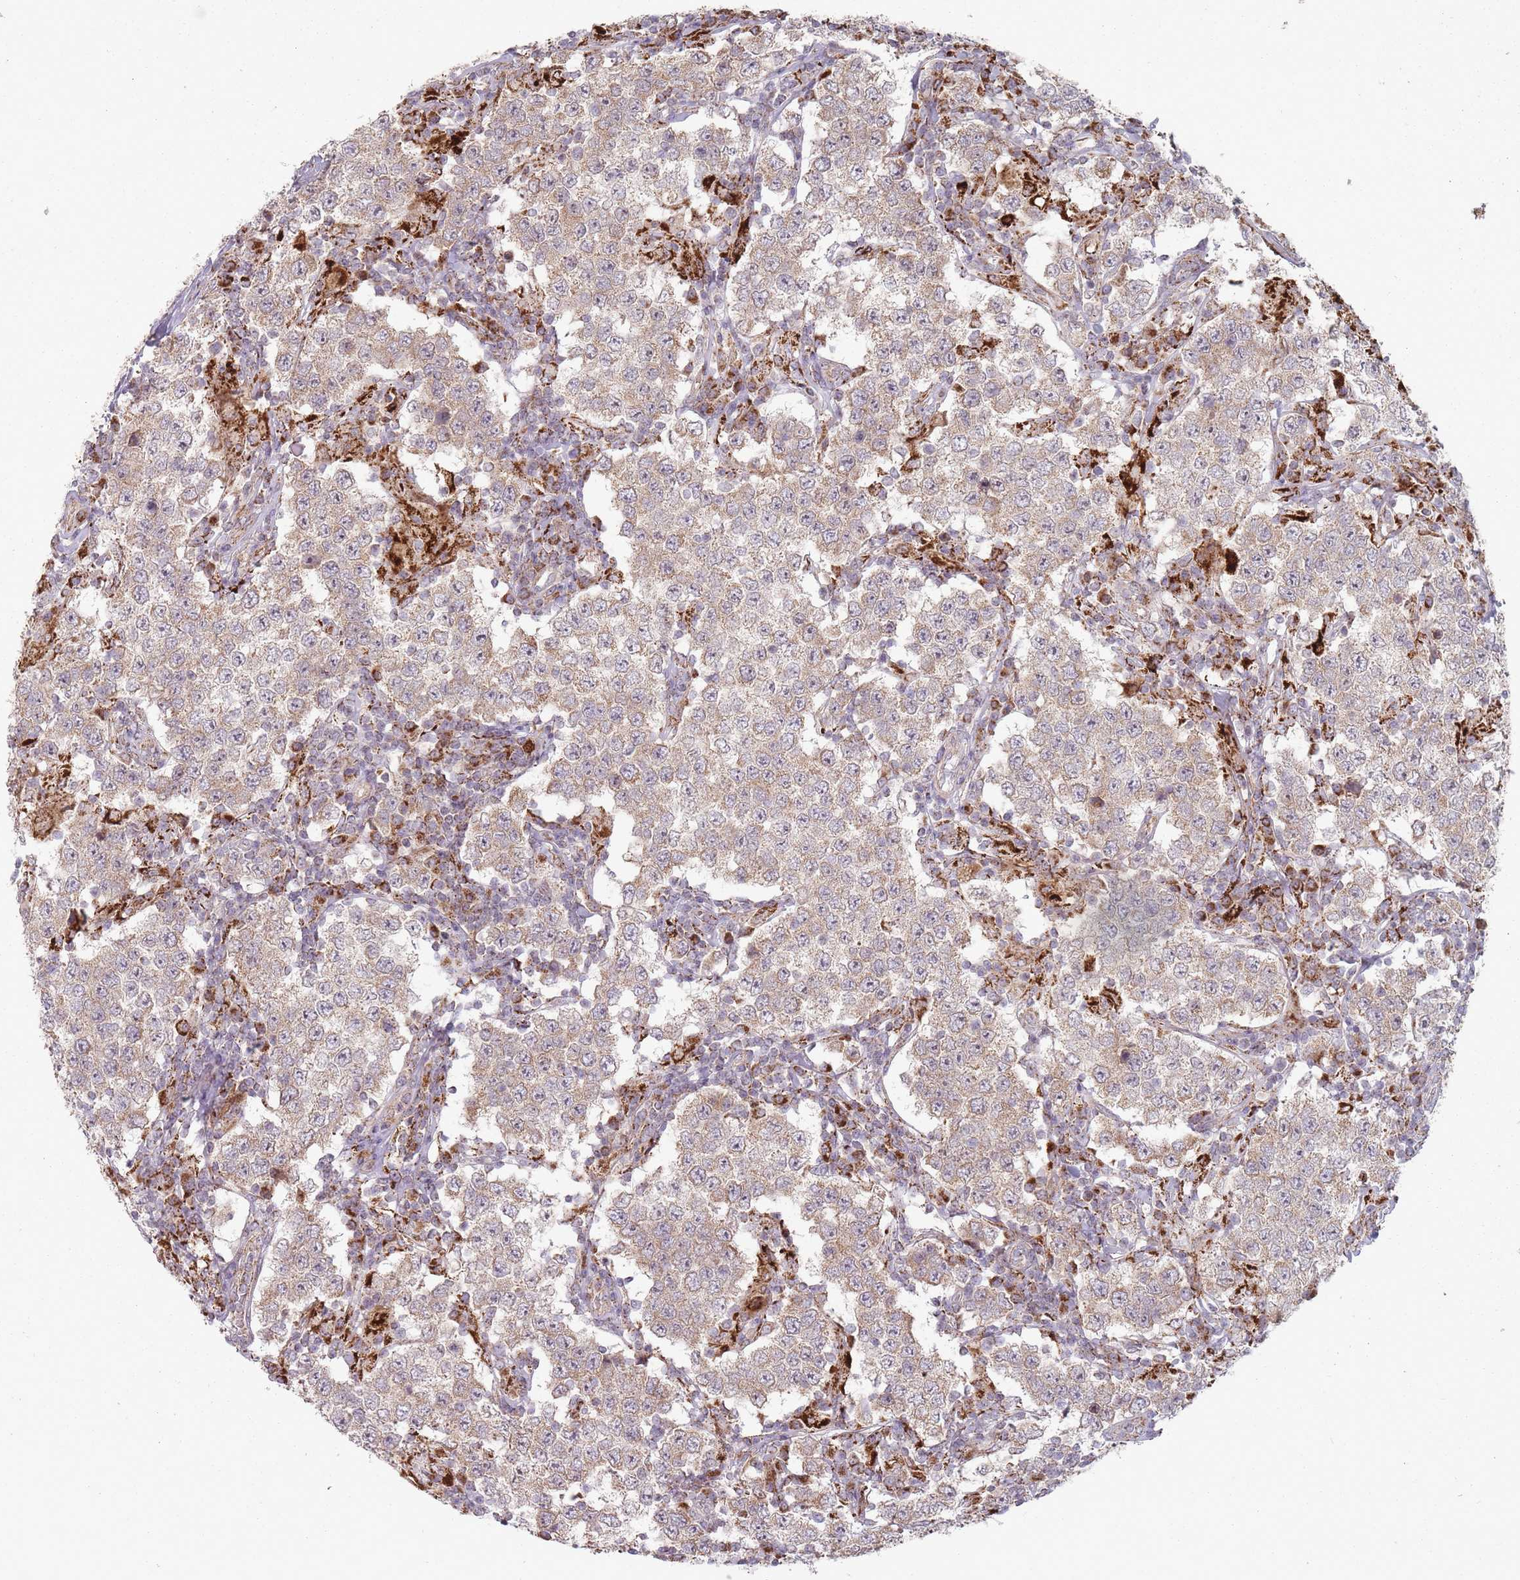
{"staining": {"intensity": "strong", "quantity": "<25%", "location": "cytoplasmic/membranous"}, "tissue": "testis cancer", "cell_type": "Tumor cells", "image_type": "cancer", "snomed": [{"axis": "morphology", "description": "Seminoma, NOS"}, {"axis": "morphology", "description": "Carcinoma, Embryonal, NOS"}, {"axis": "topography", "description": "Testis"}], "caption": "A high-resolution photomicrograph shows immunohistochemistry (IHC) staining of testis cancer (embryonal carcinoma), which shows strong cytoplasmic/membranous expression in about <25% of tumor cells.", "gene": "OR10Q1", "patient": {"sex": "male", "age": 41}}